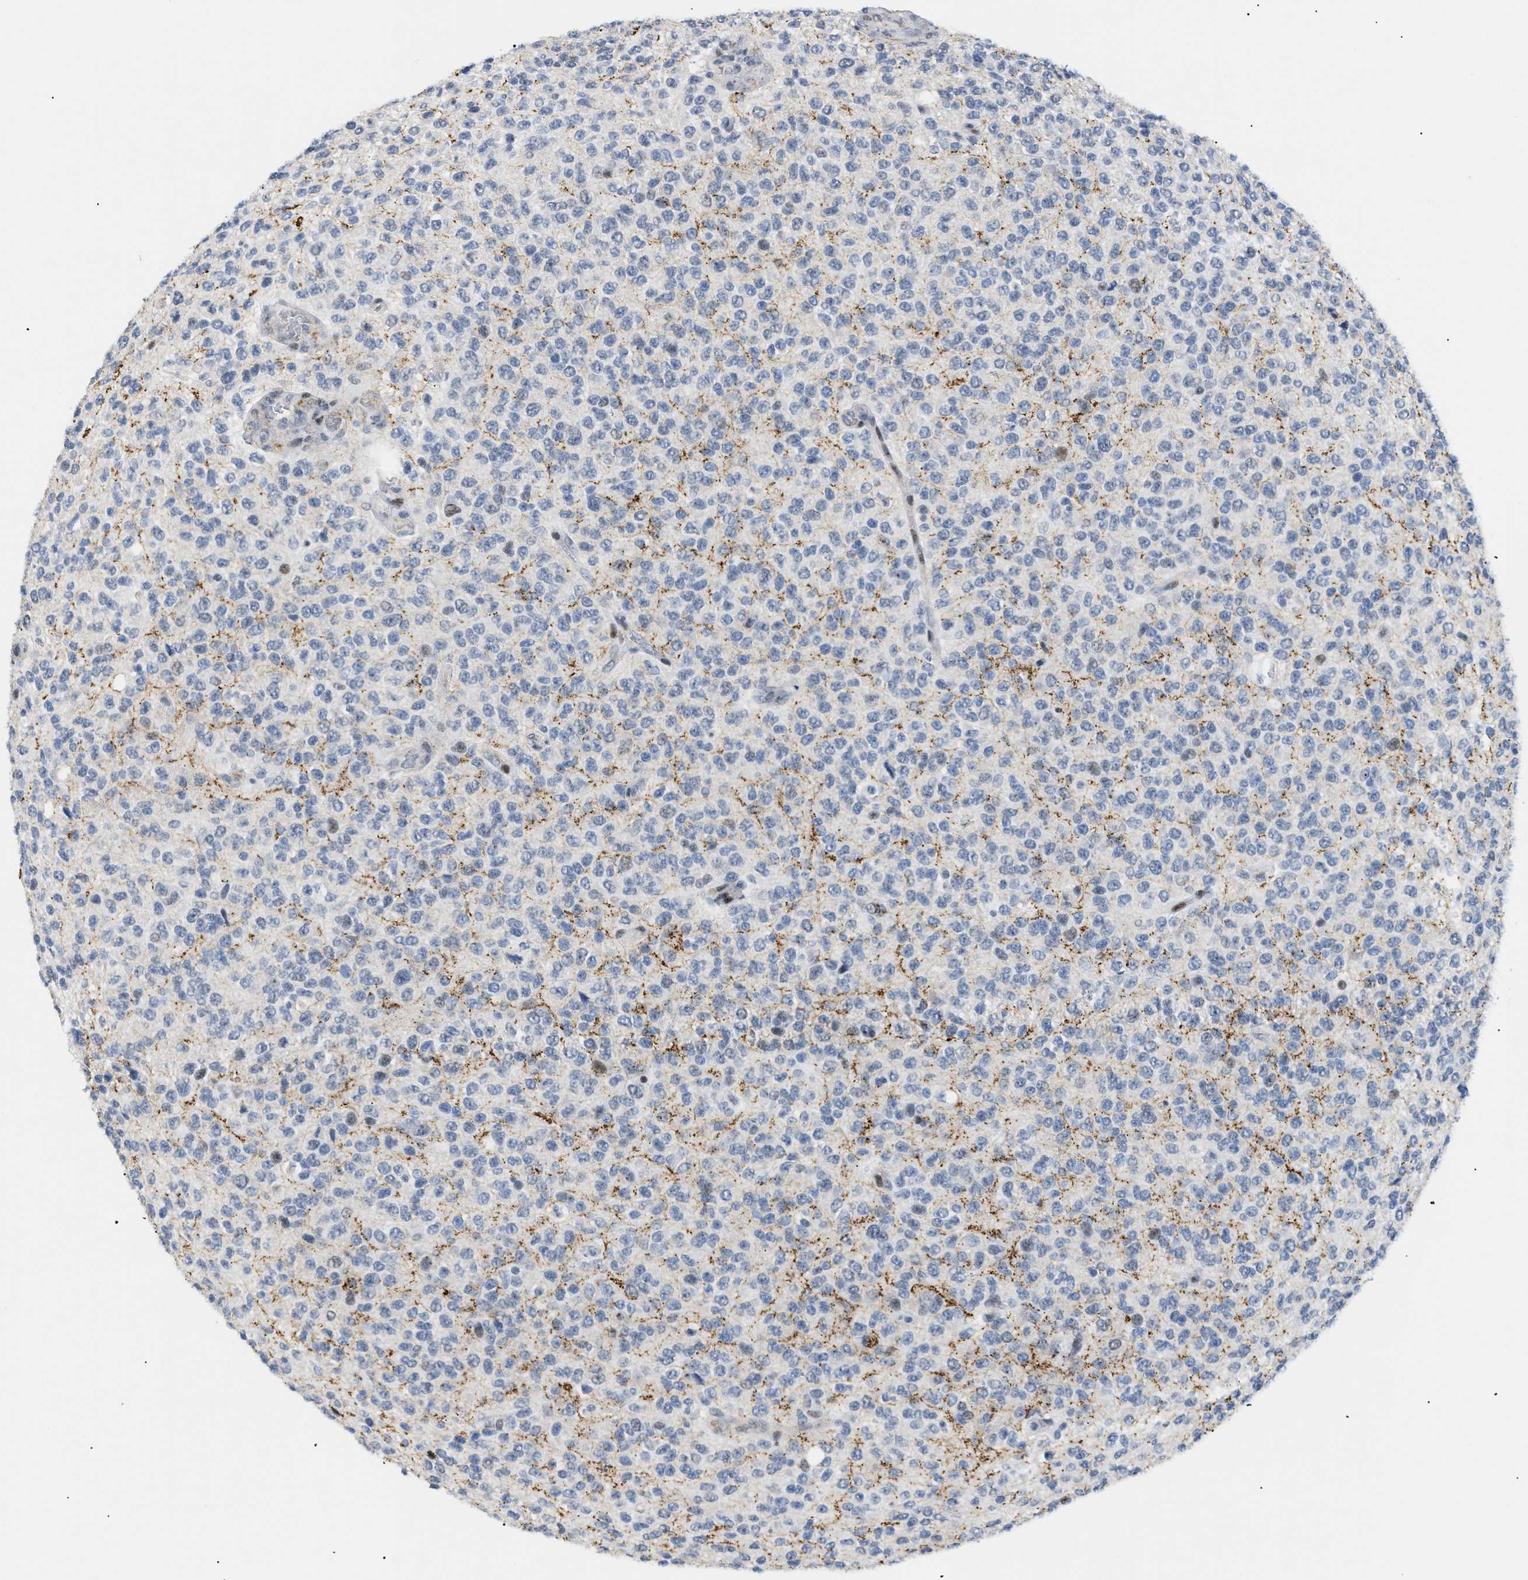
{"staining": {"intensity": "negative", "quantity": "none", "location": "none"}, "tissue": "glioma", "cell_type": "Tumor cells", "image_type": "cancer", "snomed": [{"axis": "morphology", "description": "Glioma, malignant, High grade"}, {"axis": "topography", "description": "pancreas cauda"}], "caption": "This is an immunohistochemistry micrograph of high-grade glioma (malignant). There is no positivity in tumor cells.", "gene": "MED1", "patient": {"sex": "male", "age": 60}}